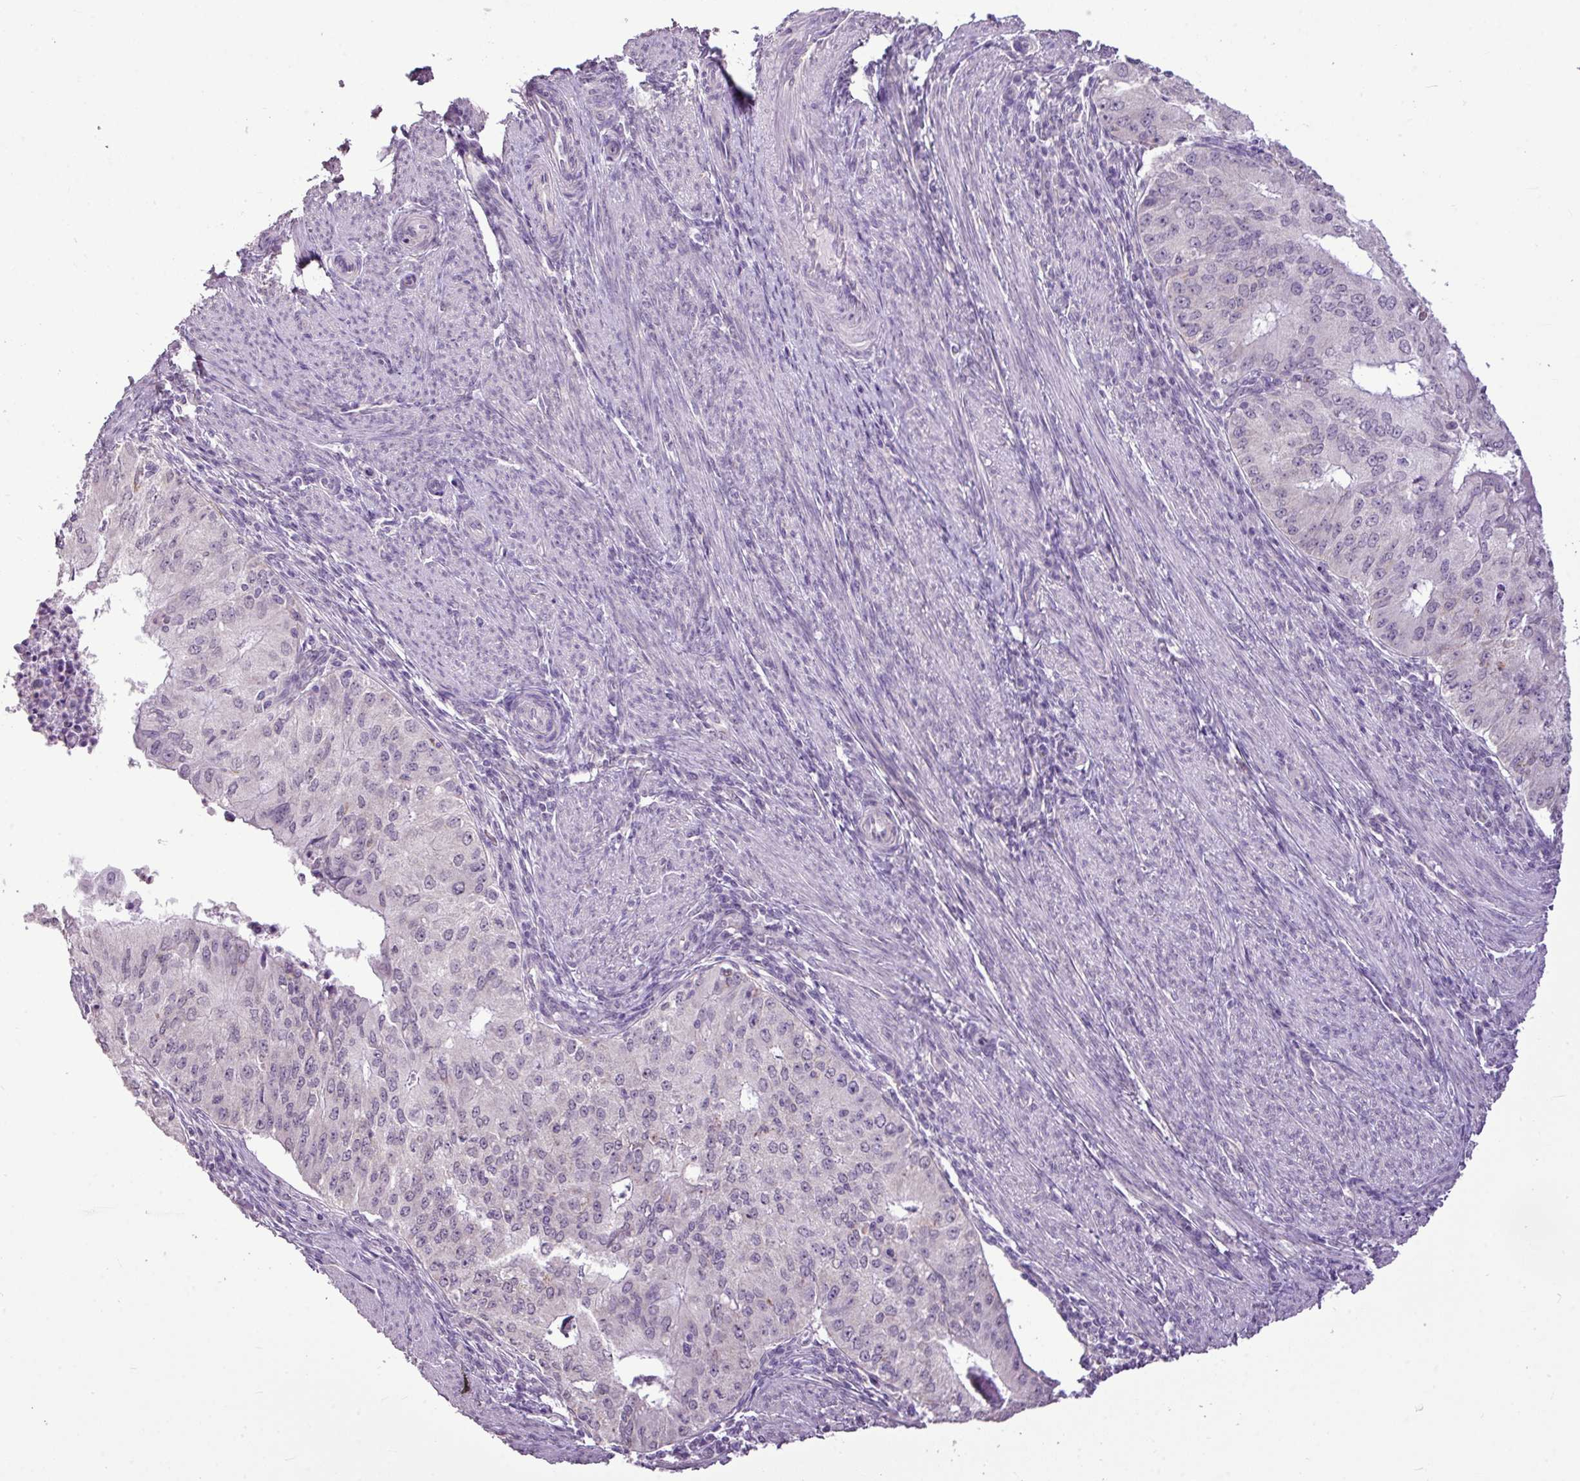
{"staining": {"intensity": "negative", "quantity": "none", "location": "none"}, "tissue": "endometrial cancer", "cell_type": "Tumor cells", "image_type": "cancer", "snomed": [{"axis": "morphology", "description": "Adenocarcinoma, NOS"}, {"axis": "topography", "description": "Endometrium"}], "caption": "Tumor cells show no significant protein staining in adenocarcinoma (endometrial).", "gene": "ALDH2", "patient": {"sex": "female", "age": 50}}